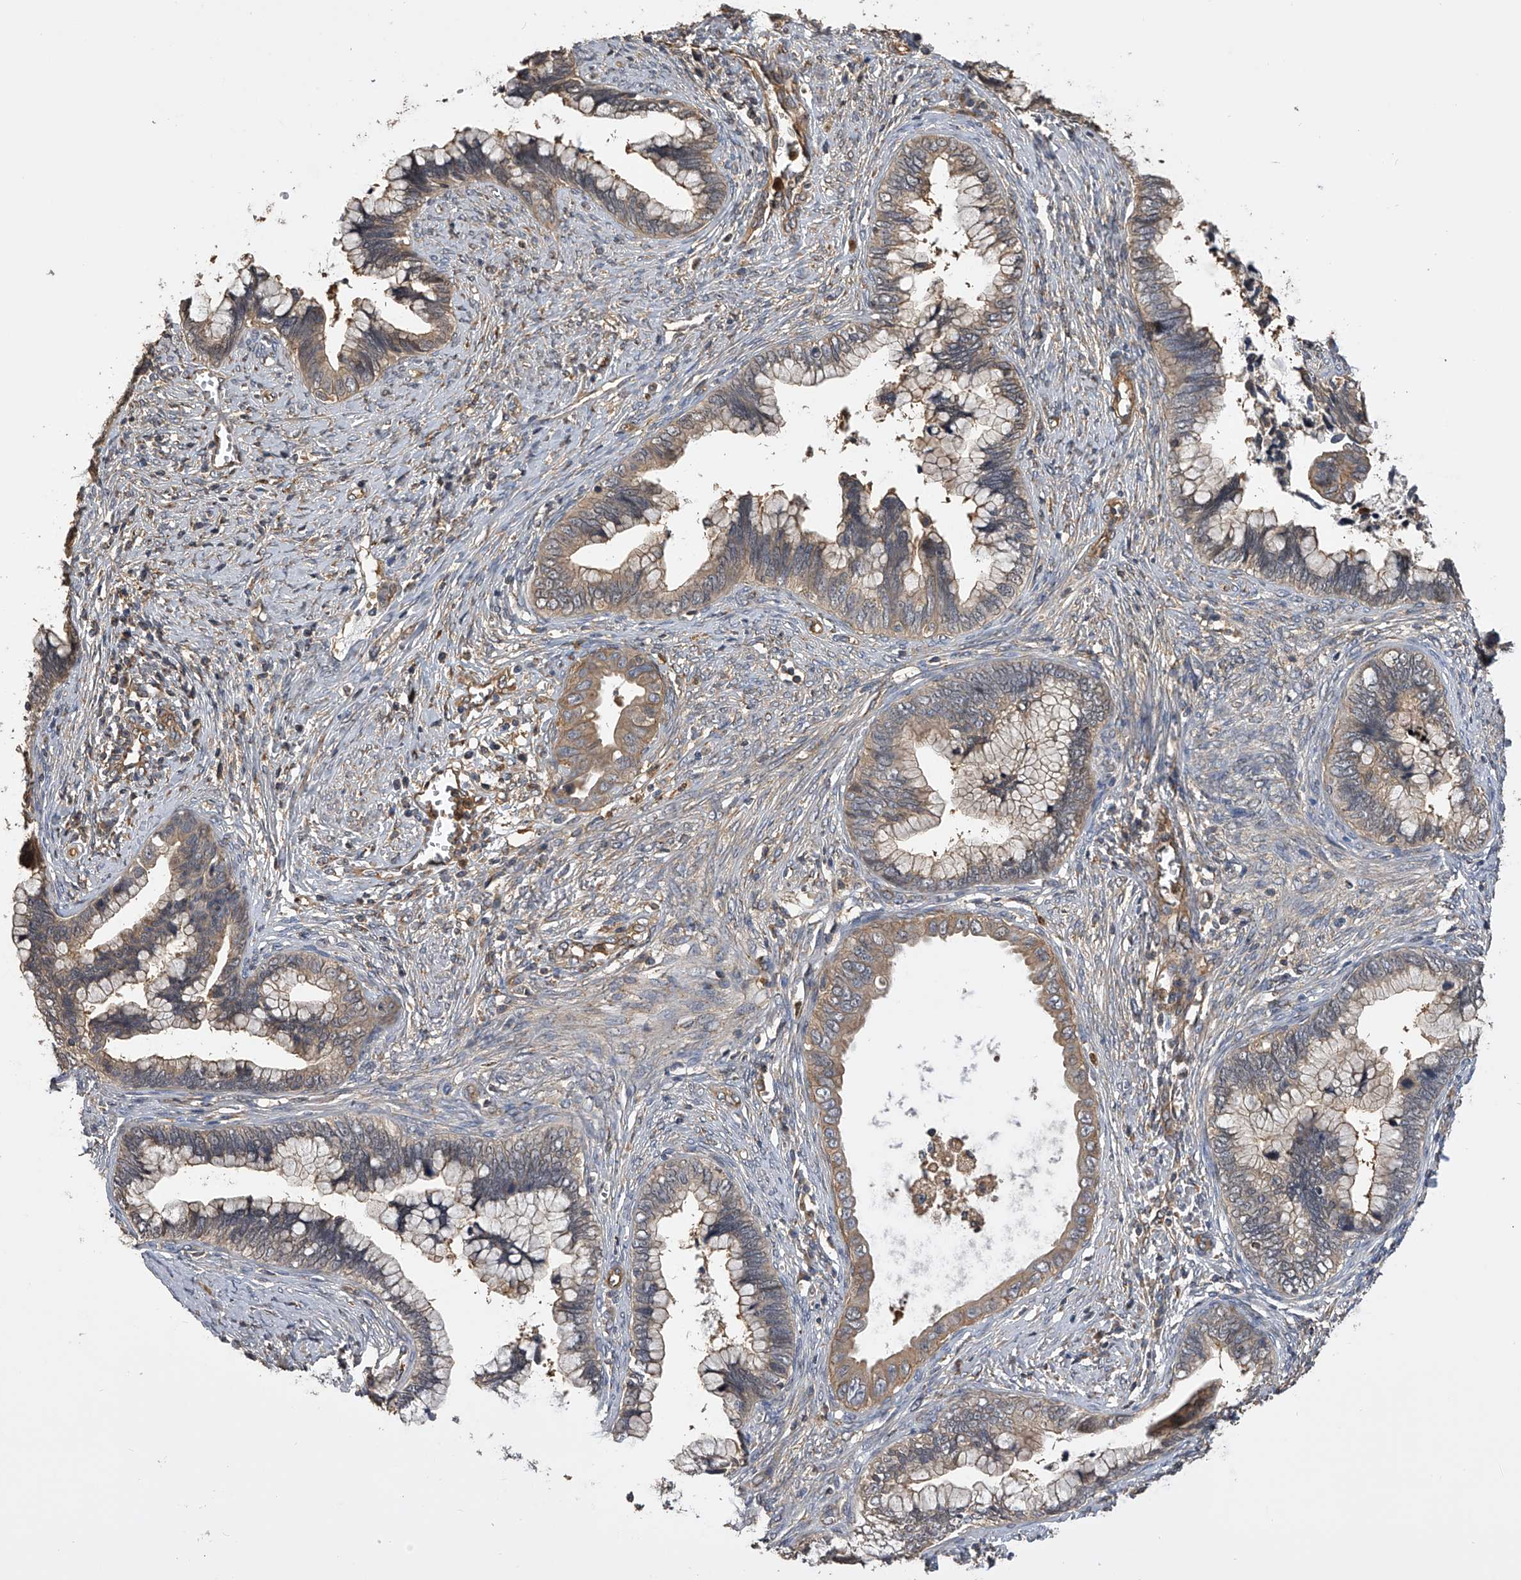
{"staining": {"intensity": "weak", "quantity": "25%-75%", "location": "cytoplasmic/membranous"}, "tissue": "cervical cancer", "cell_type": "Tumor cells", "image_type": "cancer", "snomed": [{"axis": "morphology", "description": "Adenocarcinoma, NOS"}, {"axis": "topography", "description": "Cervix"}], "caption": "DAB immunohistochemical staining of human cervical cancer (adenocarcinoma) demonstrates weak cytoplasmic/membranous protein expression in approximately 25%-75% of tumor cells. (DAB (3,3'-diaminobenzidine) IHC with brightfield microscopy, high magnification).", "gene": "PTPRA", "patient": {"sex": "female", "age": 44}}